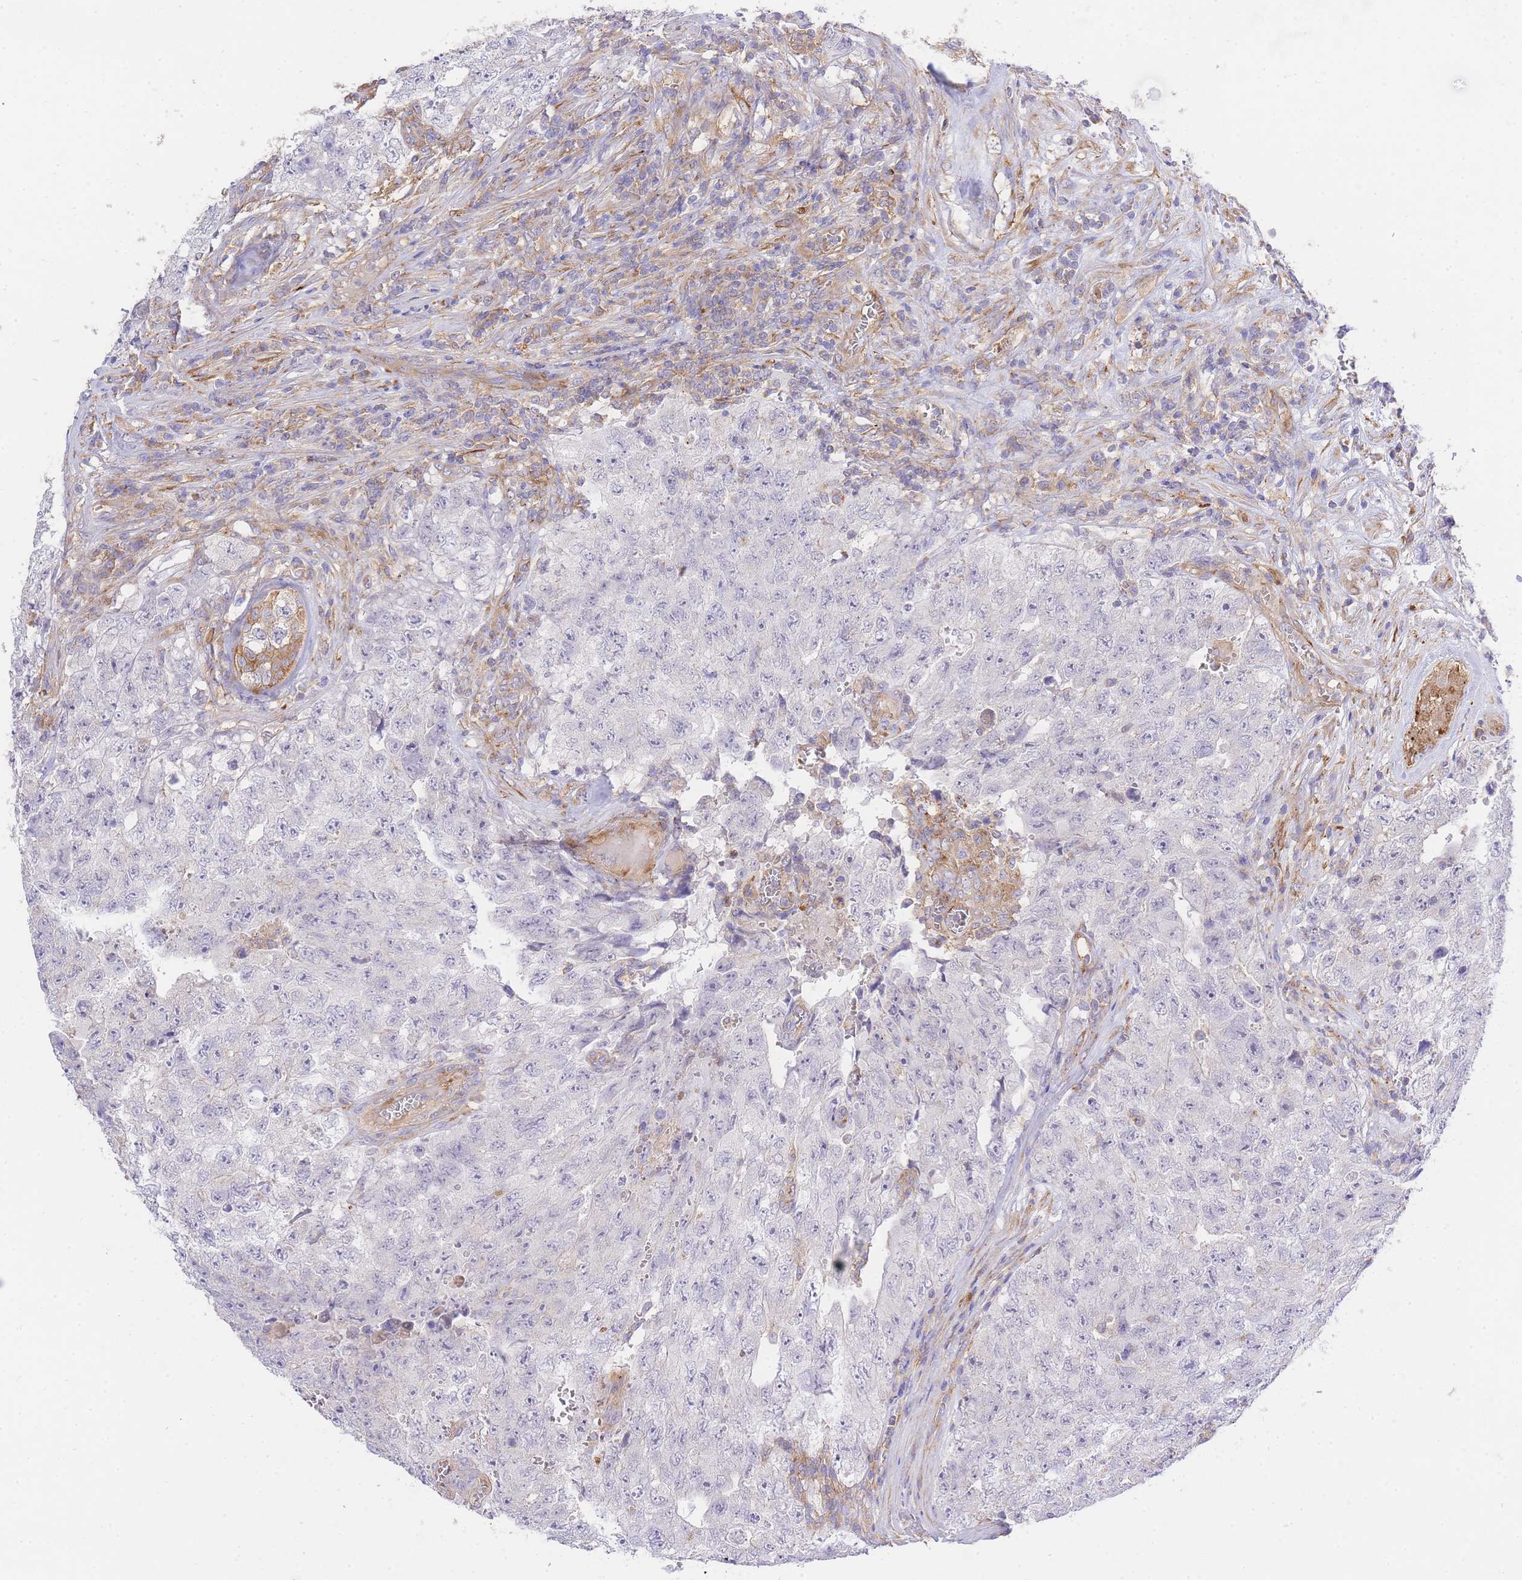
{"staining": {"intensity": "negative", "quantity": "none", "location": "none"}, "tissue": "testis cancer", "cell_type": "Tumor cells", "image_type": "cancer", "snomed": [{"axis": "morphology", "description": "Carcinoma, Embryonal, NOS"}, {"axis": "topography", "description": "Testis"}], "caption": "DAB (3,3'-diaminobenzidine) immunohistochemical staining of human testis cancer (embryonal carcinoma) reveals no significant positivity in tumor cells.", "gene": "INSYN2B", "patient": {"sex": "male", "age": 17}}